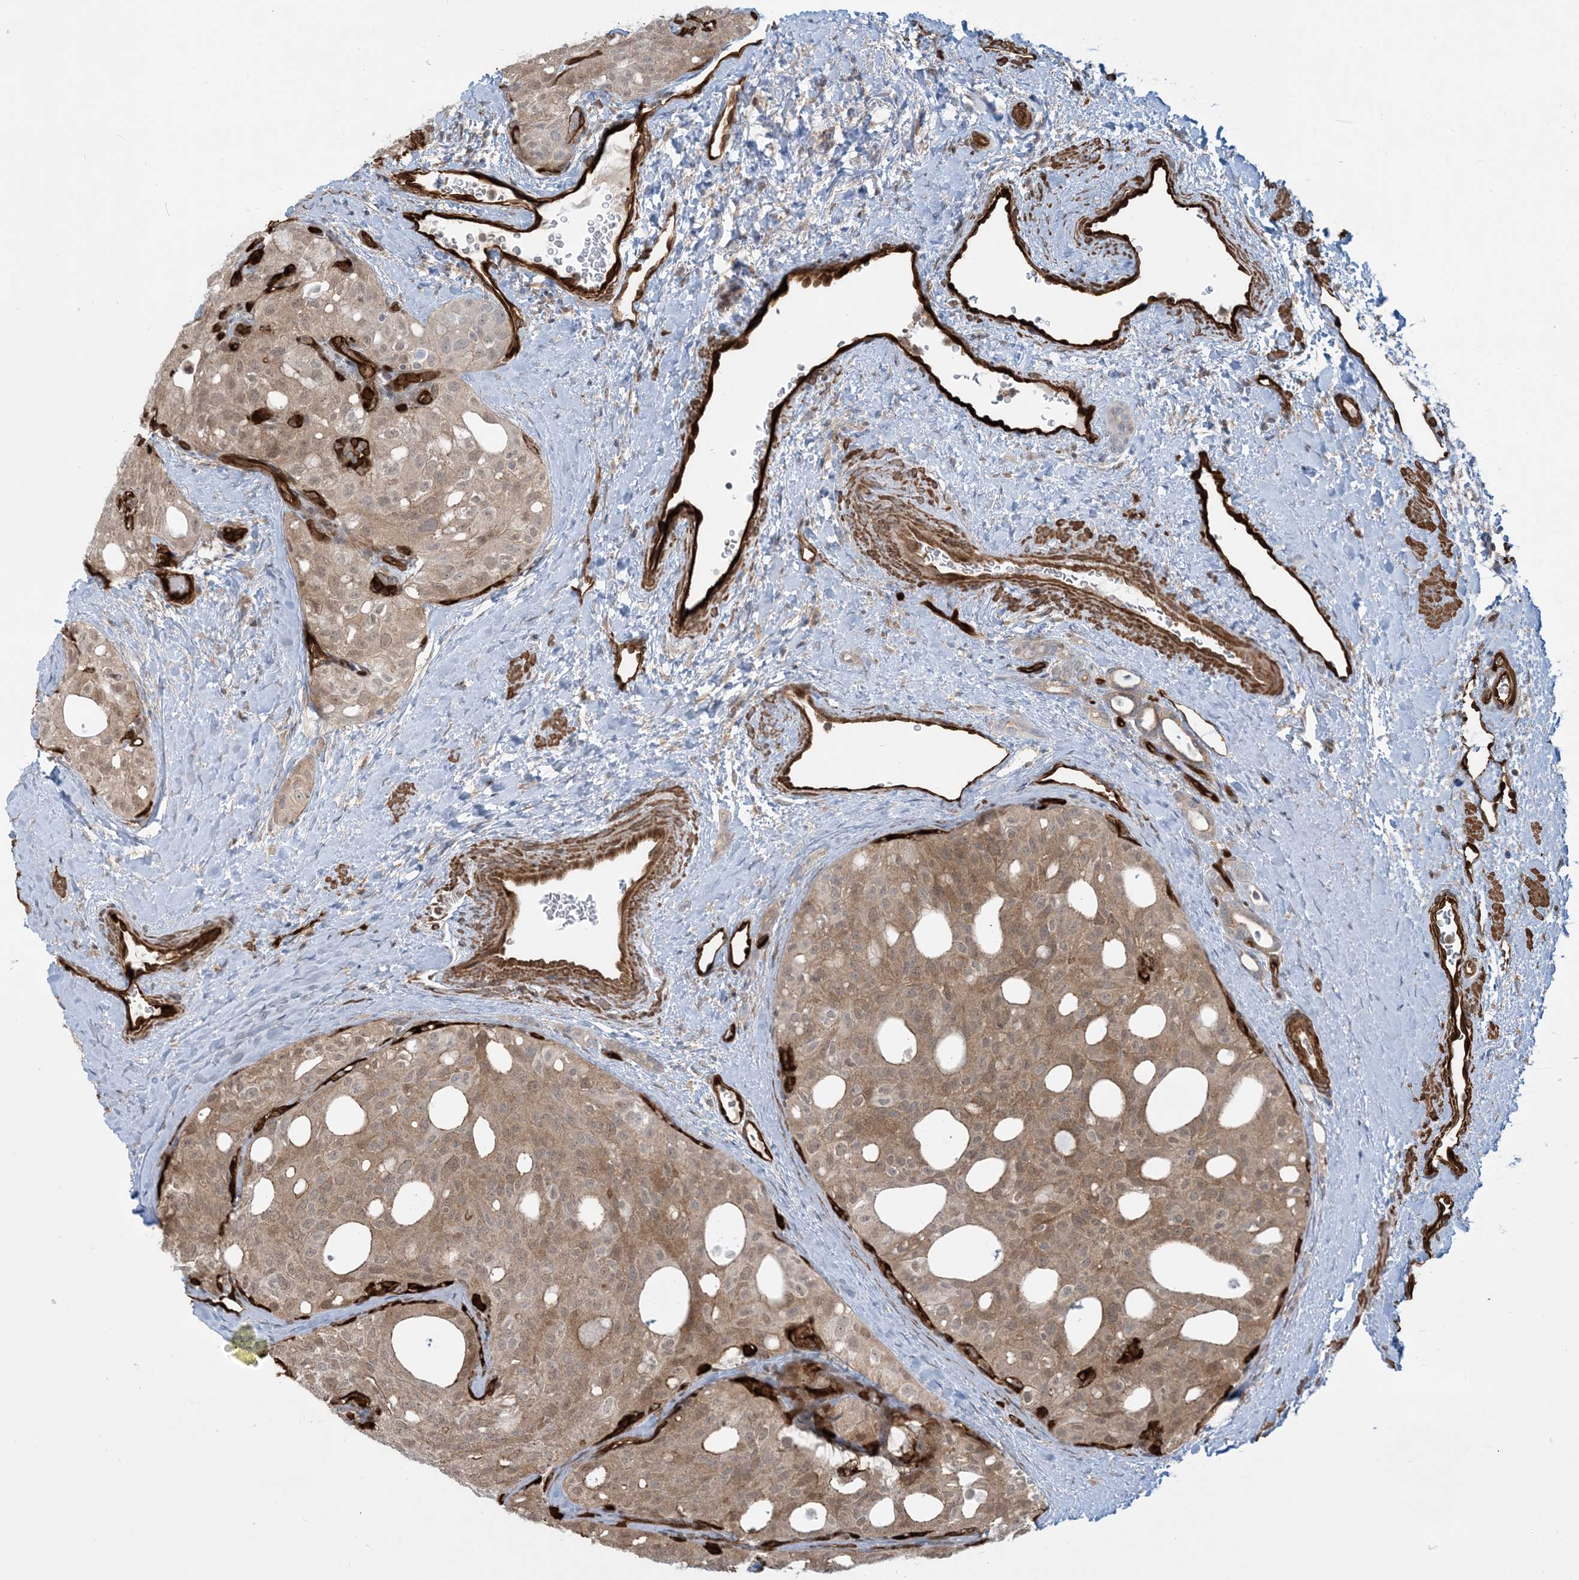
{"staining": {"intensity": "moderate", "quantity": ">75%", "location": "cytoplasmic/membranous"}, "tissue": "thyroid cancer", "cell_type": "Tumor cells", "image_type": "cancer", "snomed": [{"axis": "morphology", "description": "Follicular adenoma carcinoma, NOS"}, {"axis": "topography", "description": "Thyroid gland"}], "caption": "A brown stain labels moderate cytoplasmic/membranous positivity of a protein in thyroid cancer tumor cells.", "gene": "PPM1F", "patient": {"sex": "male", "age": 75}}